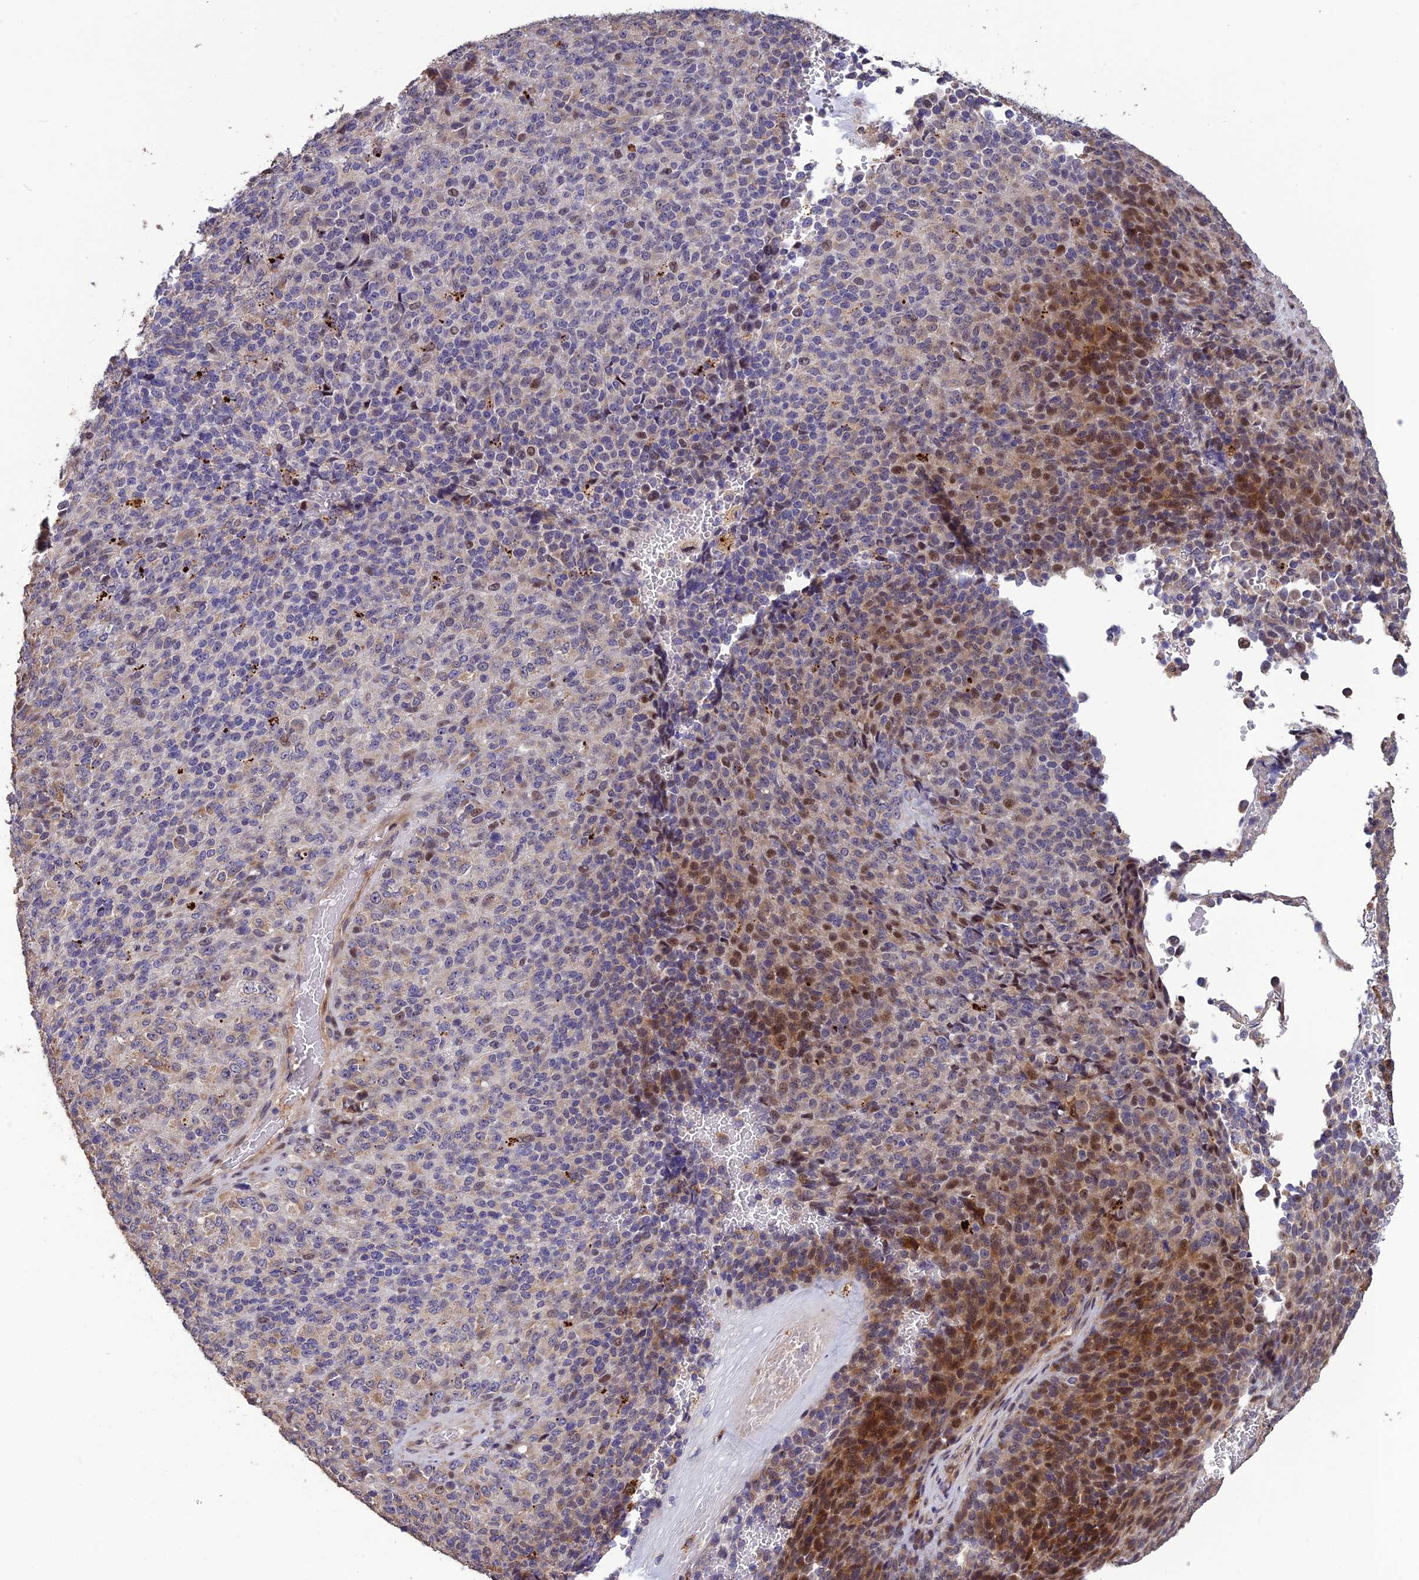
{"staining": {"intensity": "moderate", "quantity": "<25%", "location": "cytoplasmic/membranous,nuclear"}, "tissue": "melanoma", "cell_type": "Tumor cells", "image_type": "cancer", "snomed": [{"axis": "morphology", "description": "Malignant melanoma, Metastatic site"}, {"axis": "topography", "description": "Brain"}], "caption": "This micrograph displays malignant melanoma (metastatic site) stained with immunohistochemistry (IHC) to label a protein in brown. The cytoplasmic/membranous and nuclear of tumor cells show moderate positivity for the protein. Nuclei are counter-stained blue.", "gene": "SPG21", "patient": {"sex": "female", "age": 56}}